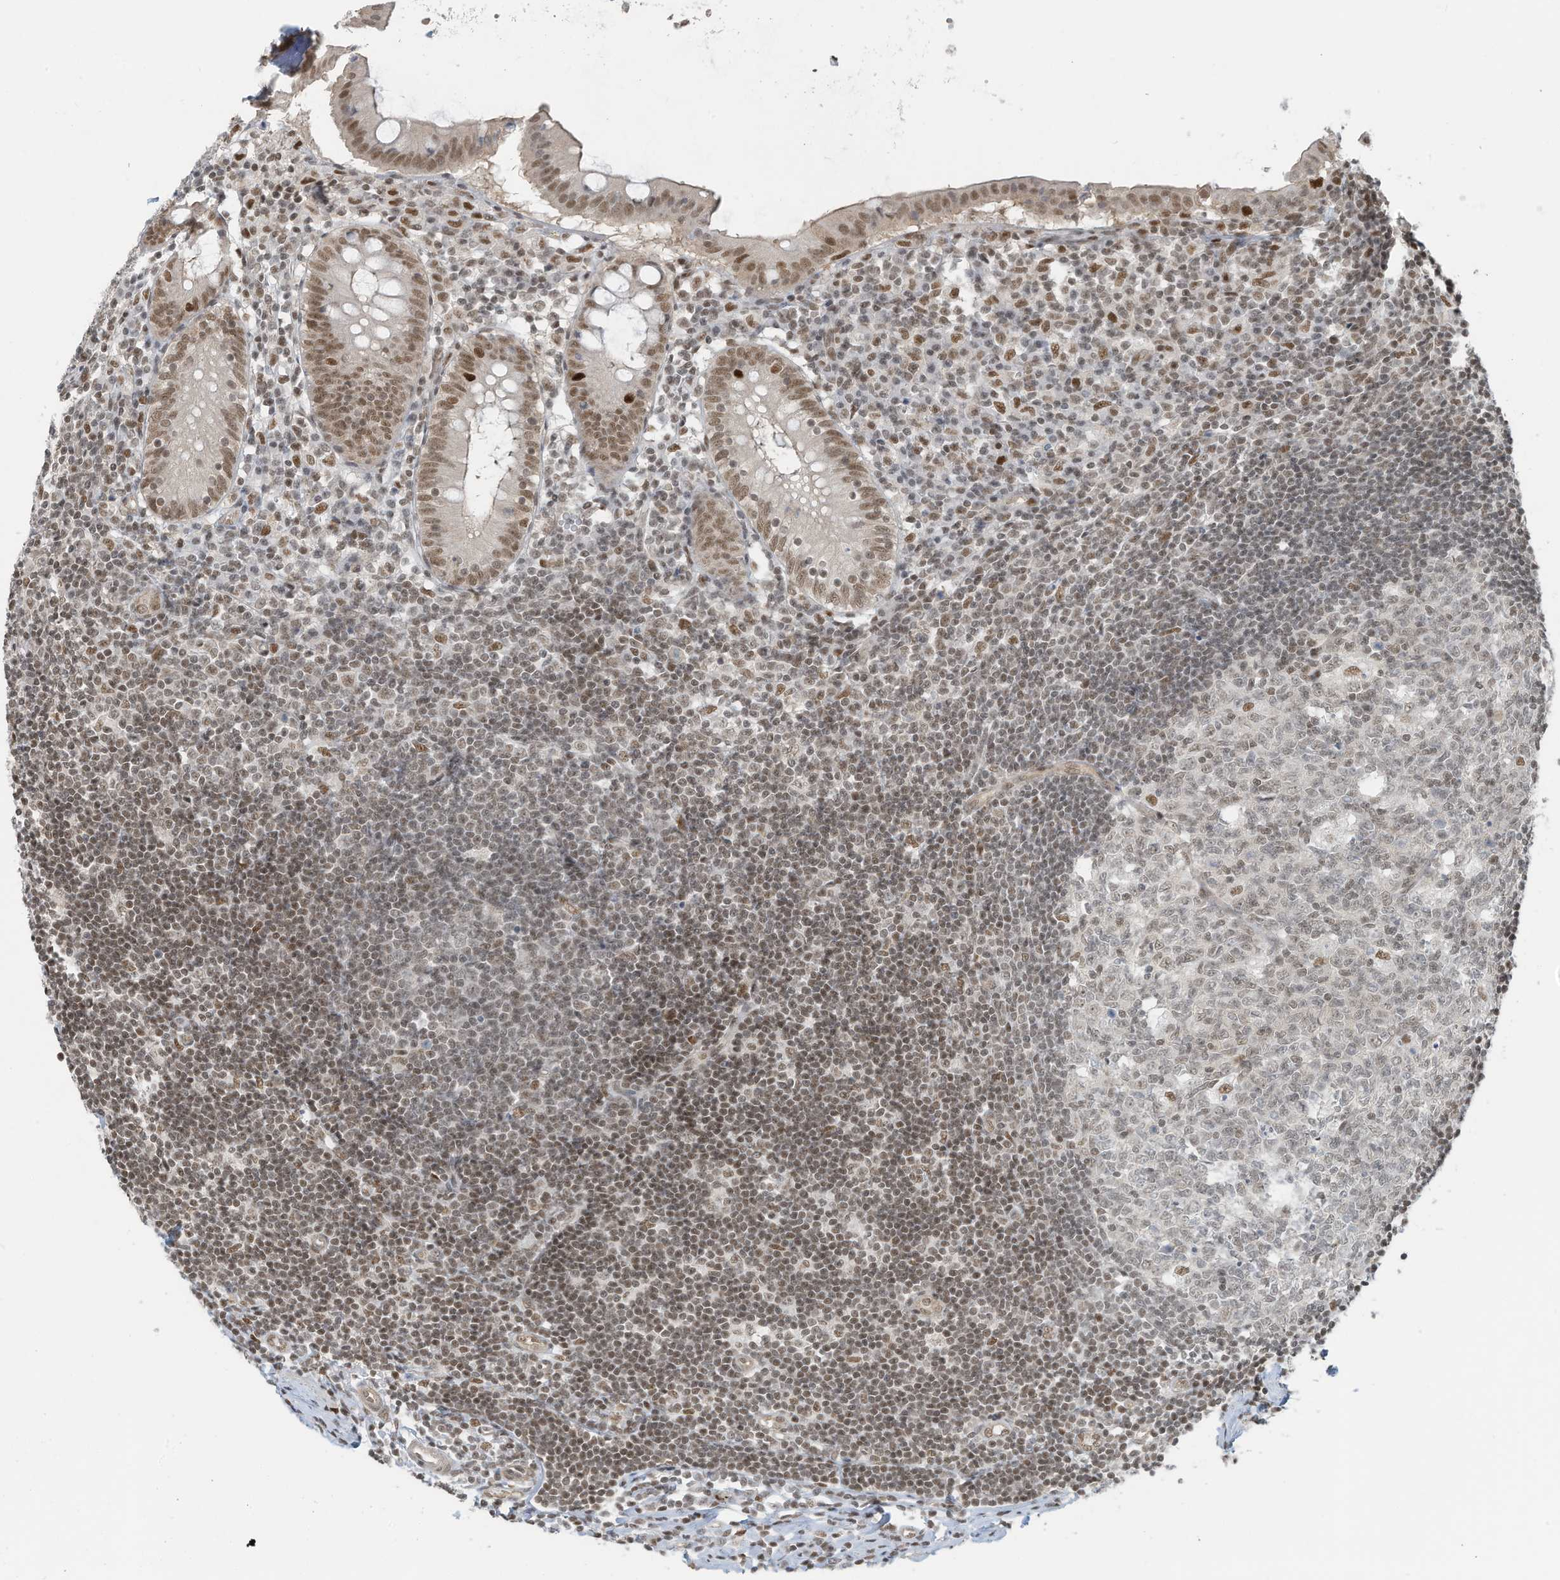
{"staining": {"intensity": "moderate", "quantity": ">75%", "location": "nuclear"}, "tissue": "appendix", "cell_type": "Glandular cells", "image_type": "normal", "snomed": [{"axis": "morphology", "description": "Normal tissue, NOS"}, {"axis": "topography", "description": "Appendix"}], "caption": "IHC of normal human appendix reveals medium levels of moderate nuclear positivity in about >75% of glandular cells. (Brightfield microscopy of DAB IHC at high magnification).", "gene": "DBR1", "patient": {"sex": "female", "age": 54}}